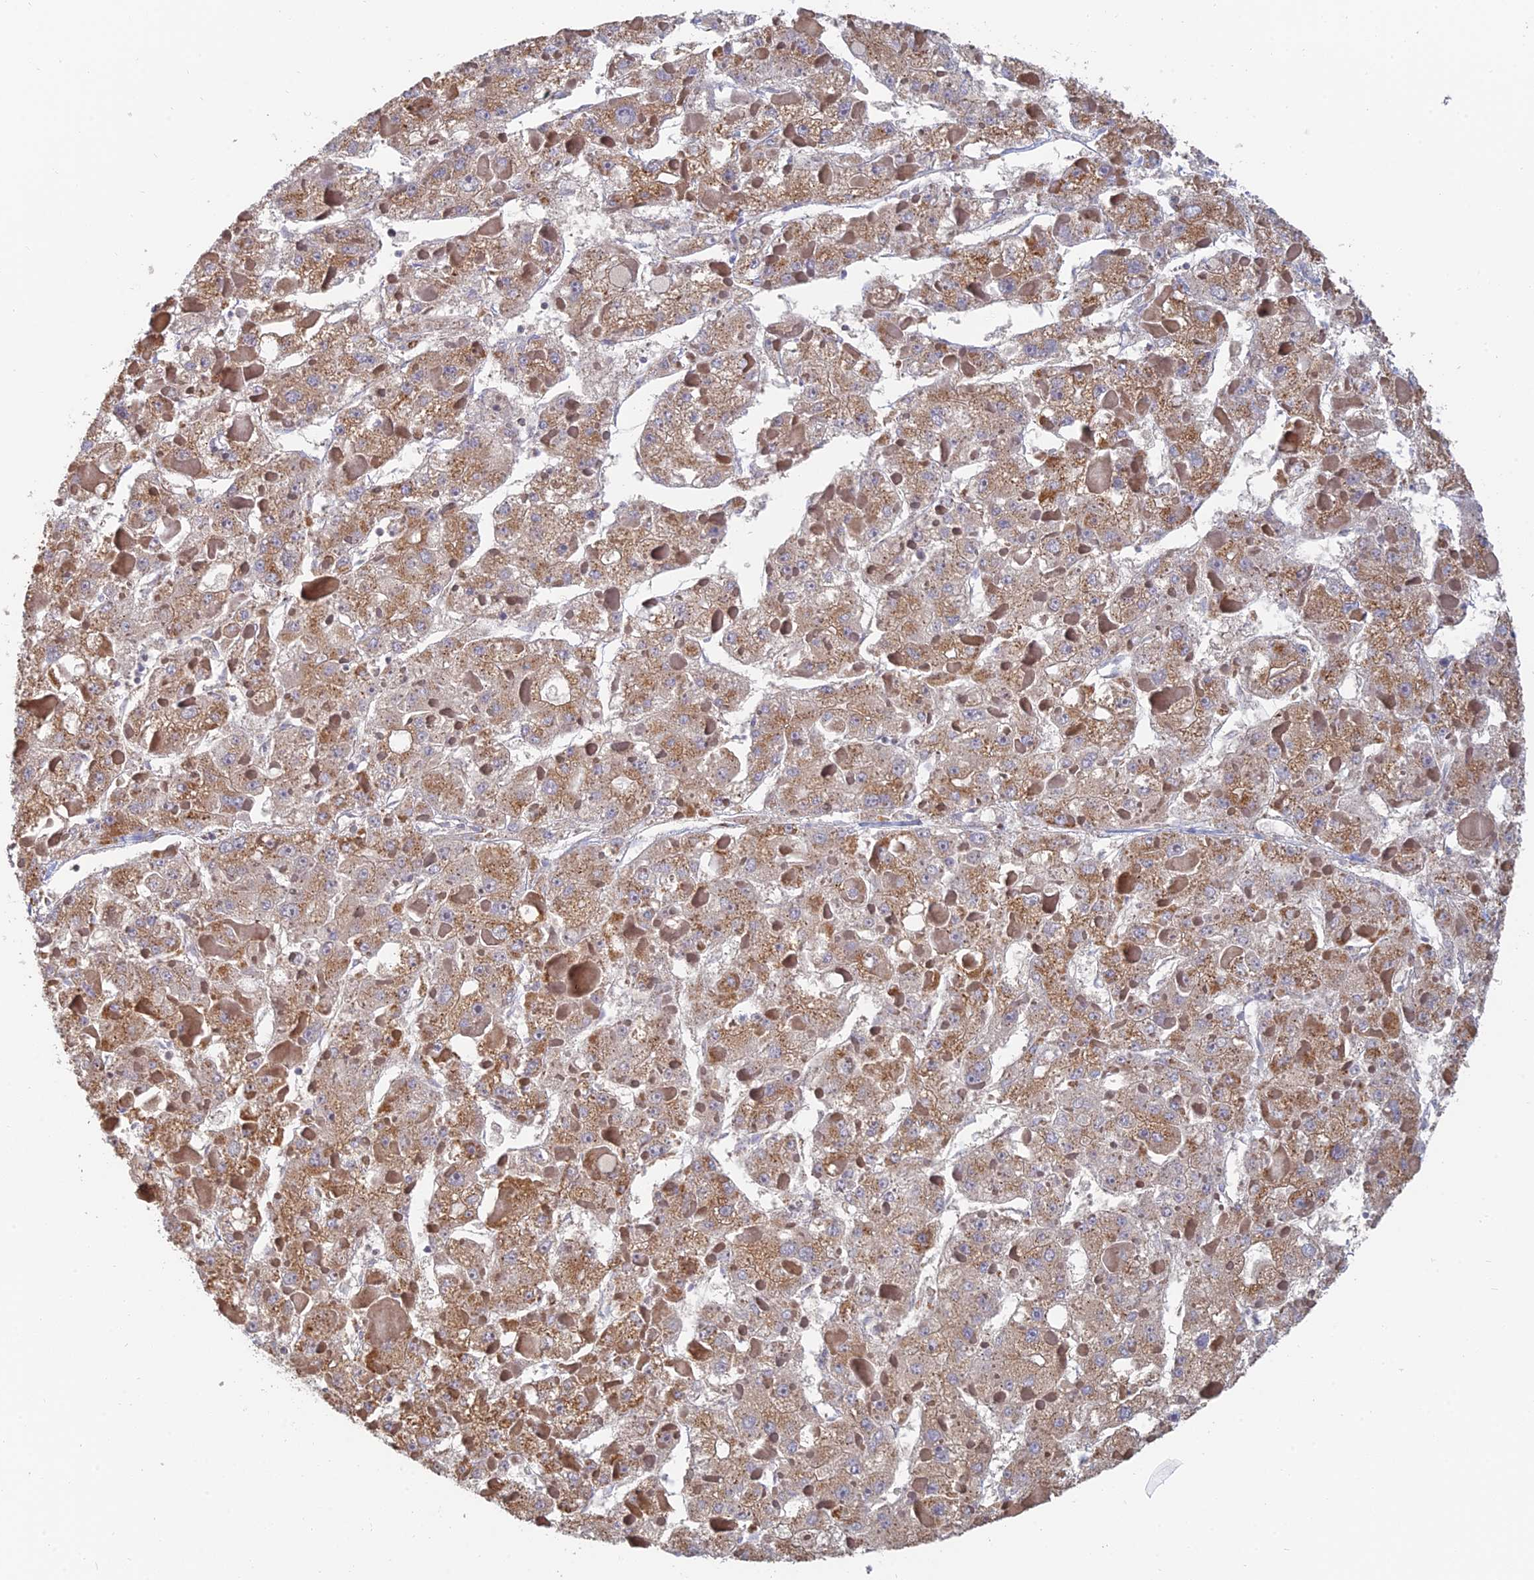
{"staining": {"intensity": "moderate", "quantity": ">75%", "location": "cytoplasmic/membranous"}, "tissue": "liver cancer", "cell_type": "Tumor cells", "image_type": "cancer", "snomed": [{"axis": "morphology", "description": "Carcinoma, Hepatocellular, NOS"}, {"axis": "topography", "description": "Liver"}], "caption": "DAB (3,3'-diaminobenzidine) immunohistochemical staining of liver cancer (hepatocellular carcinoma) shows moderate cytoplasmic/membranous protein staining in approximately >75% of tumor cells.", "gene": "HS2ST1", "patient": {"sex": "female", "age": 73}}